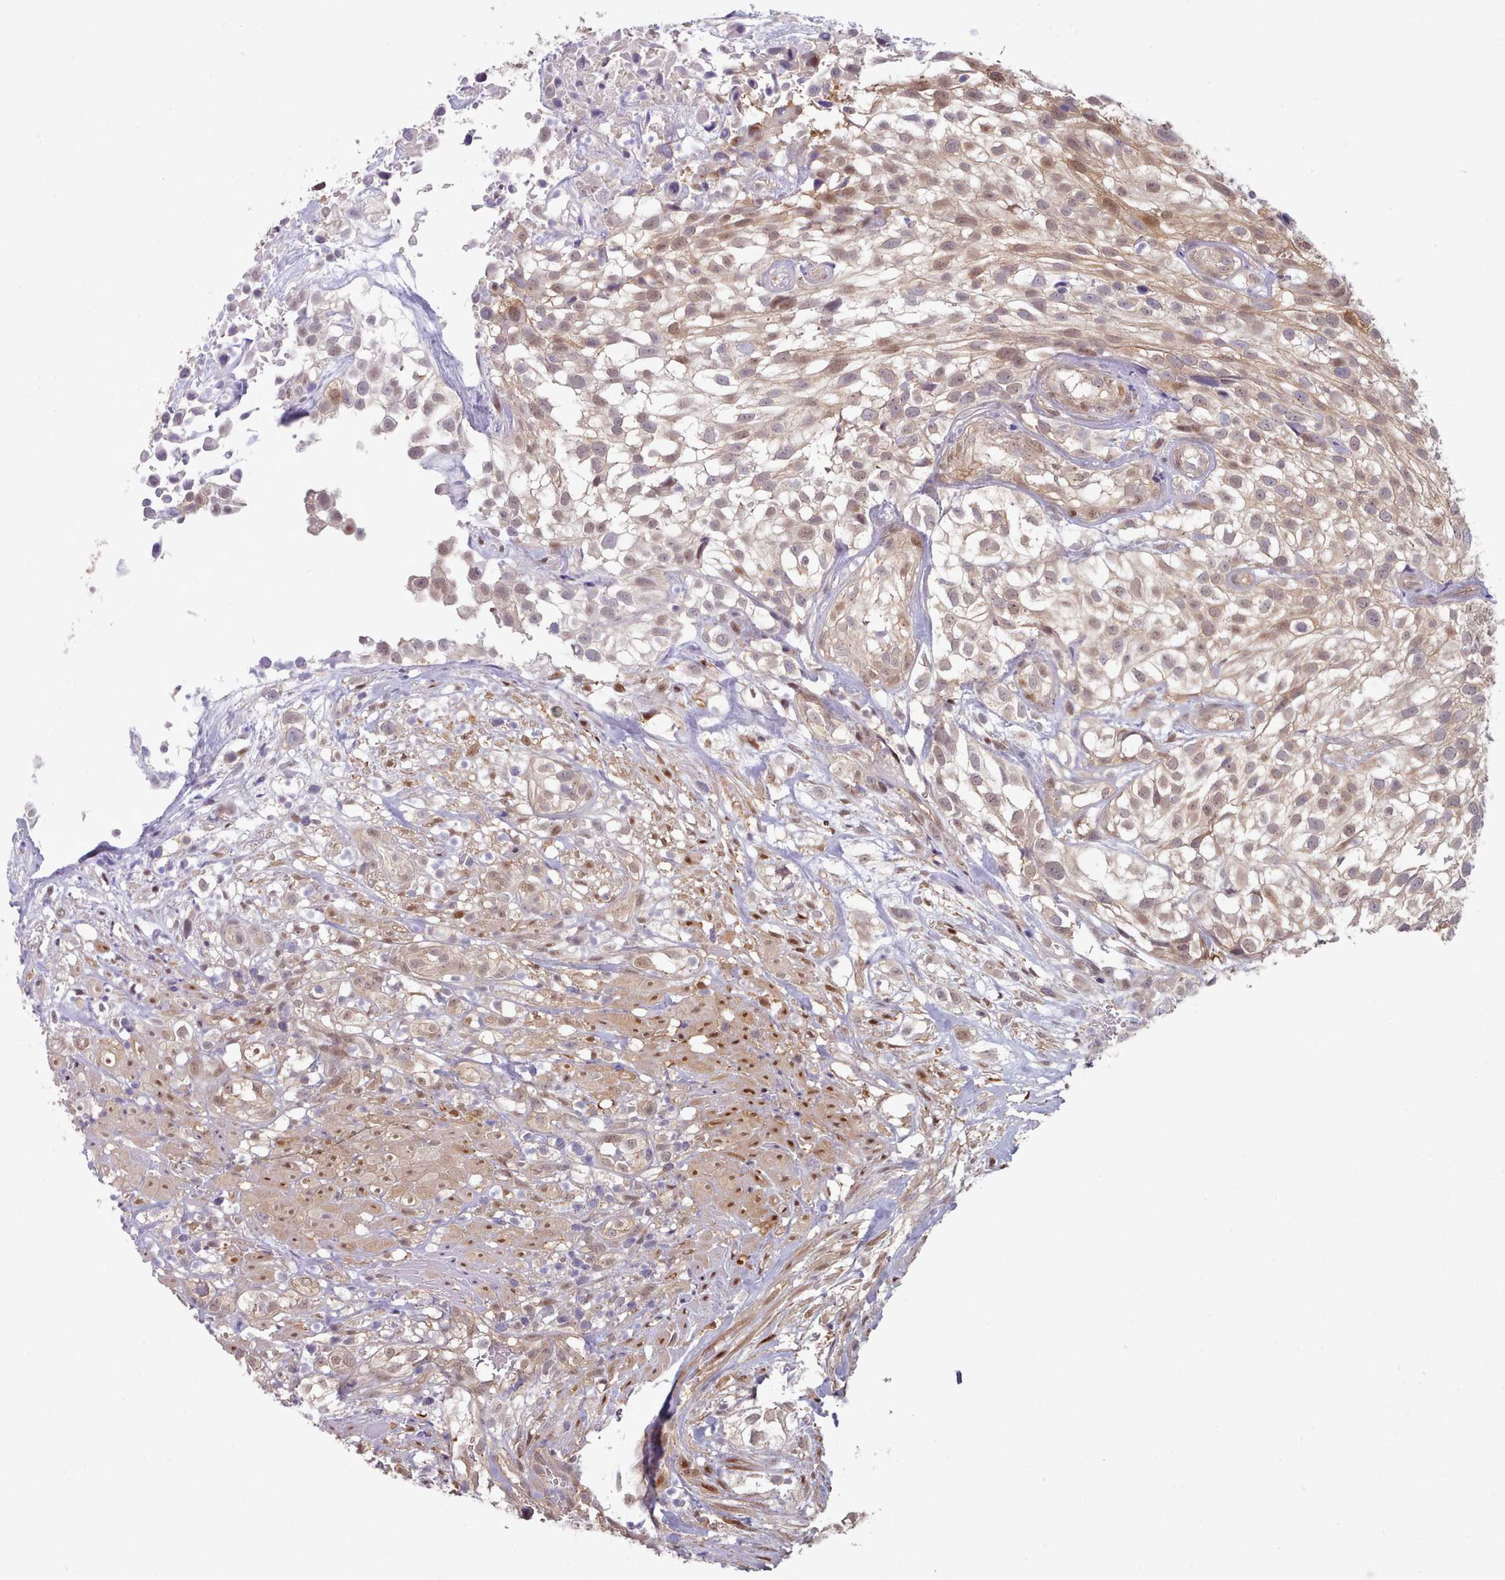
{"staining": {"intensity": "weak", "quantity": "25%-75%", "location": "nuclear"}, "tissue": "urothelial cancer", "cell_type": "Tumor cells", "image_type": "cancer", "snomed": [{"axis": "morphology", "description": "Urothelial carcinoma, High grade"}, {"axis": "topography", "description": "Urinary bladder"}], "caption": "Human high-grade urothelial carcinoma stained with a brown dye demonstrates weak nuclear positive staining in approximately 25%-75% of tumor cells.", "gene": "CES3", "patient": {"sex": "male", "age": 56}}